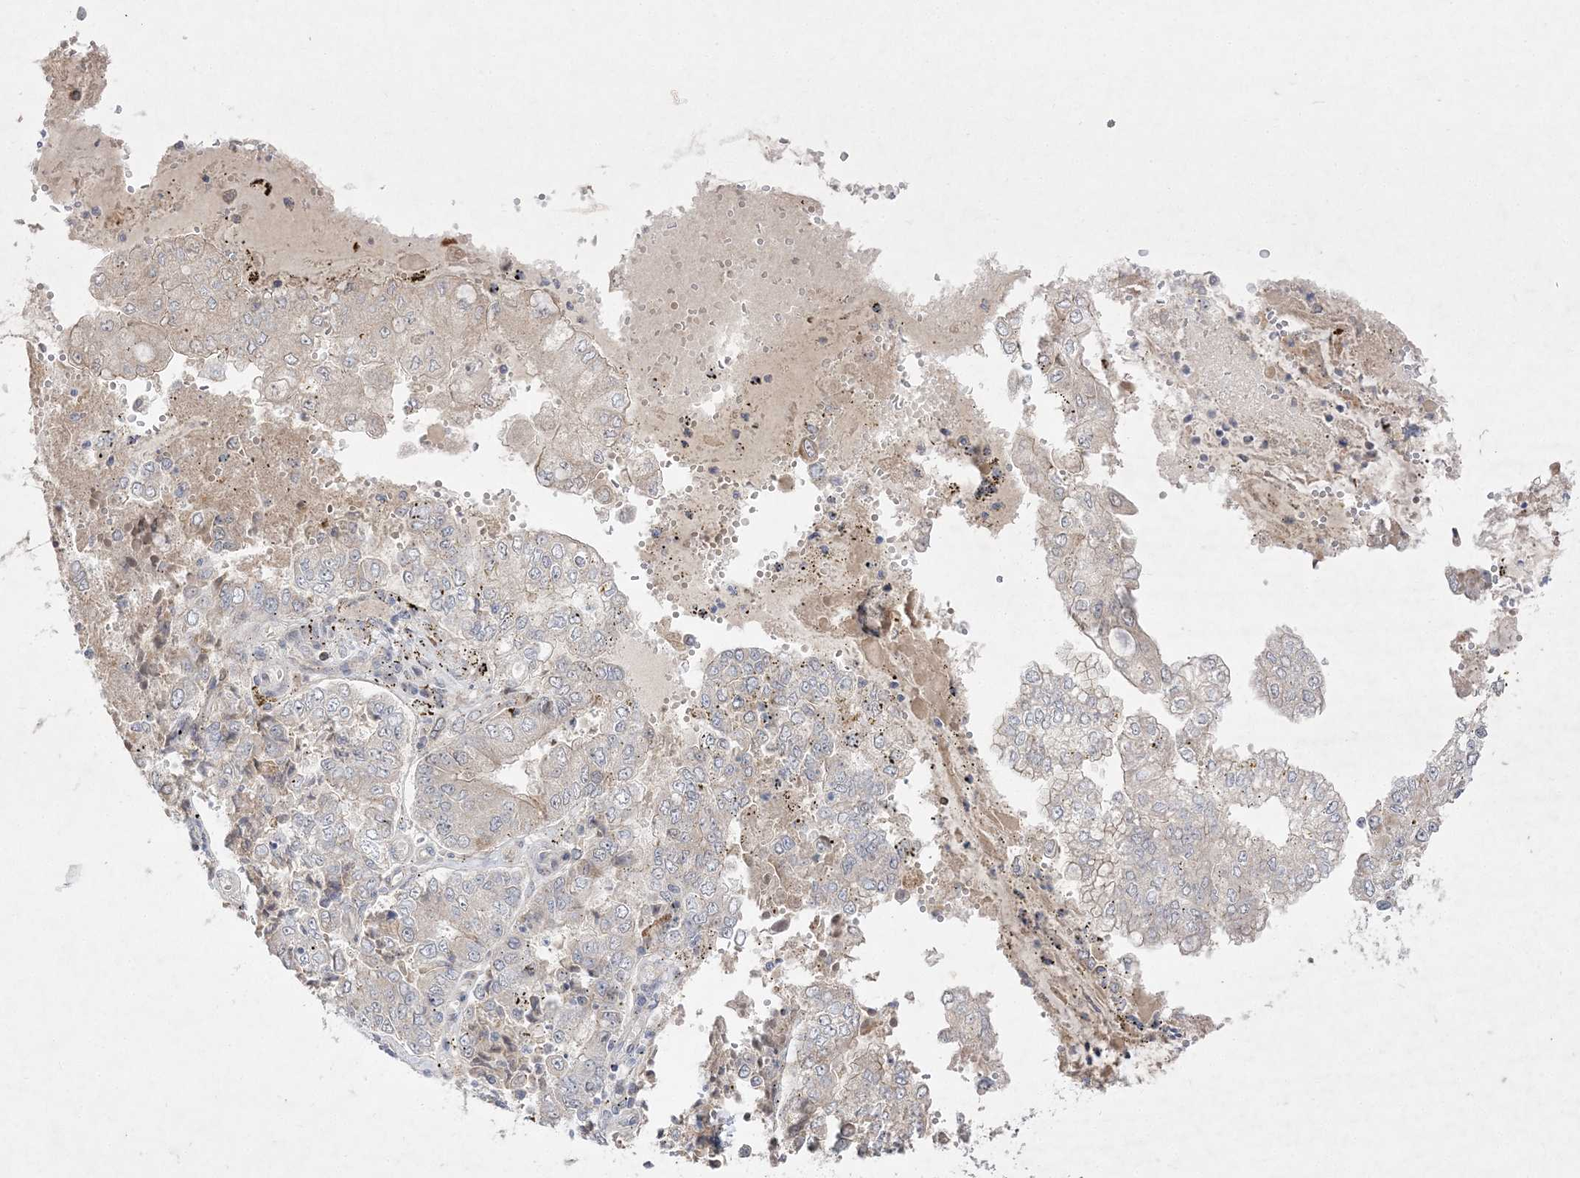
{"staining": {"intensity": "negative", "quantity": "none", "location": "none"}, "tissue": "stomach cancer", "cell_type": "Tumor cells", "image_type": "cancer", "snomed": [{"axis": "morphology", "description": "Adenocarcinoma, NOS"}, {"axis": "topography", "description": "Stomach"}], "caption": "High power microscopy micrograph of an immunohistochemistry image of adenocarcinoma (stomach), revealing no significant expression in tumor cells. (Stains: DAB (3,3'-diaminobenzidine) immunohistochemistry with hematoxylin counter stain, Microscopy: brightfield microscopy at high magnification).", "gene": "CLNK", "patient": {"sex": "male", "age": 76}}